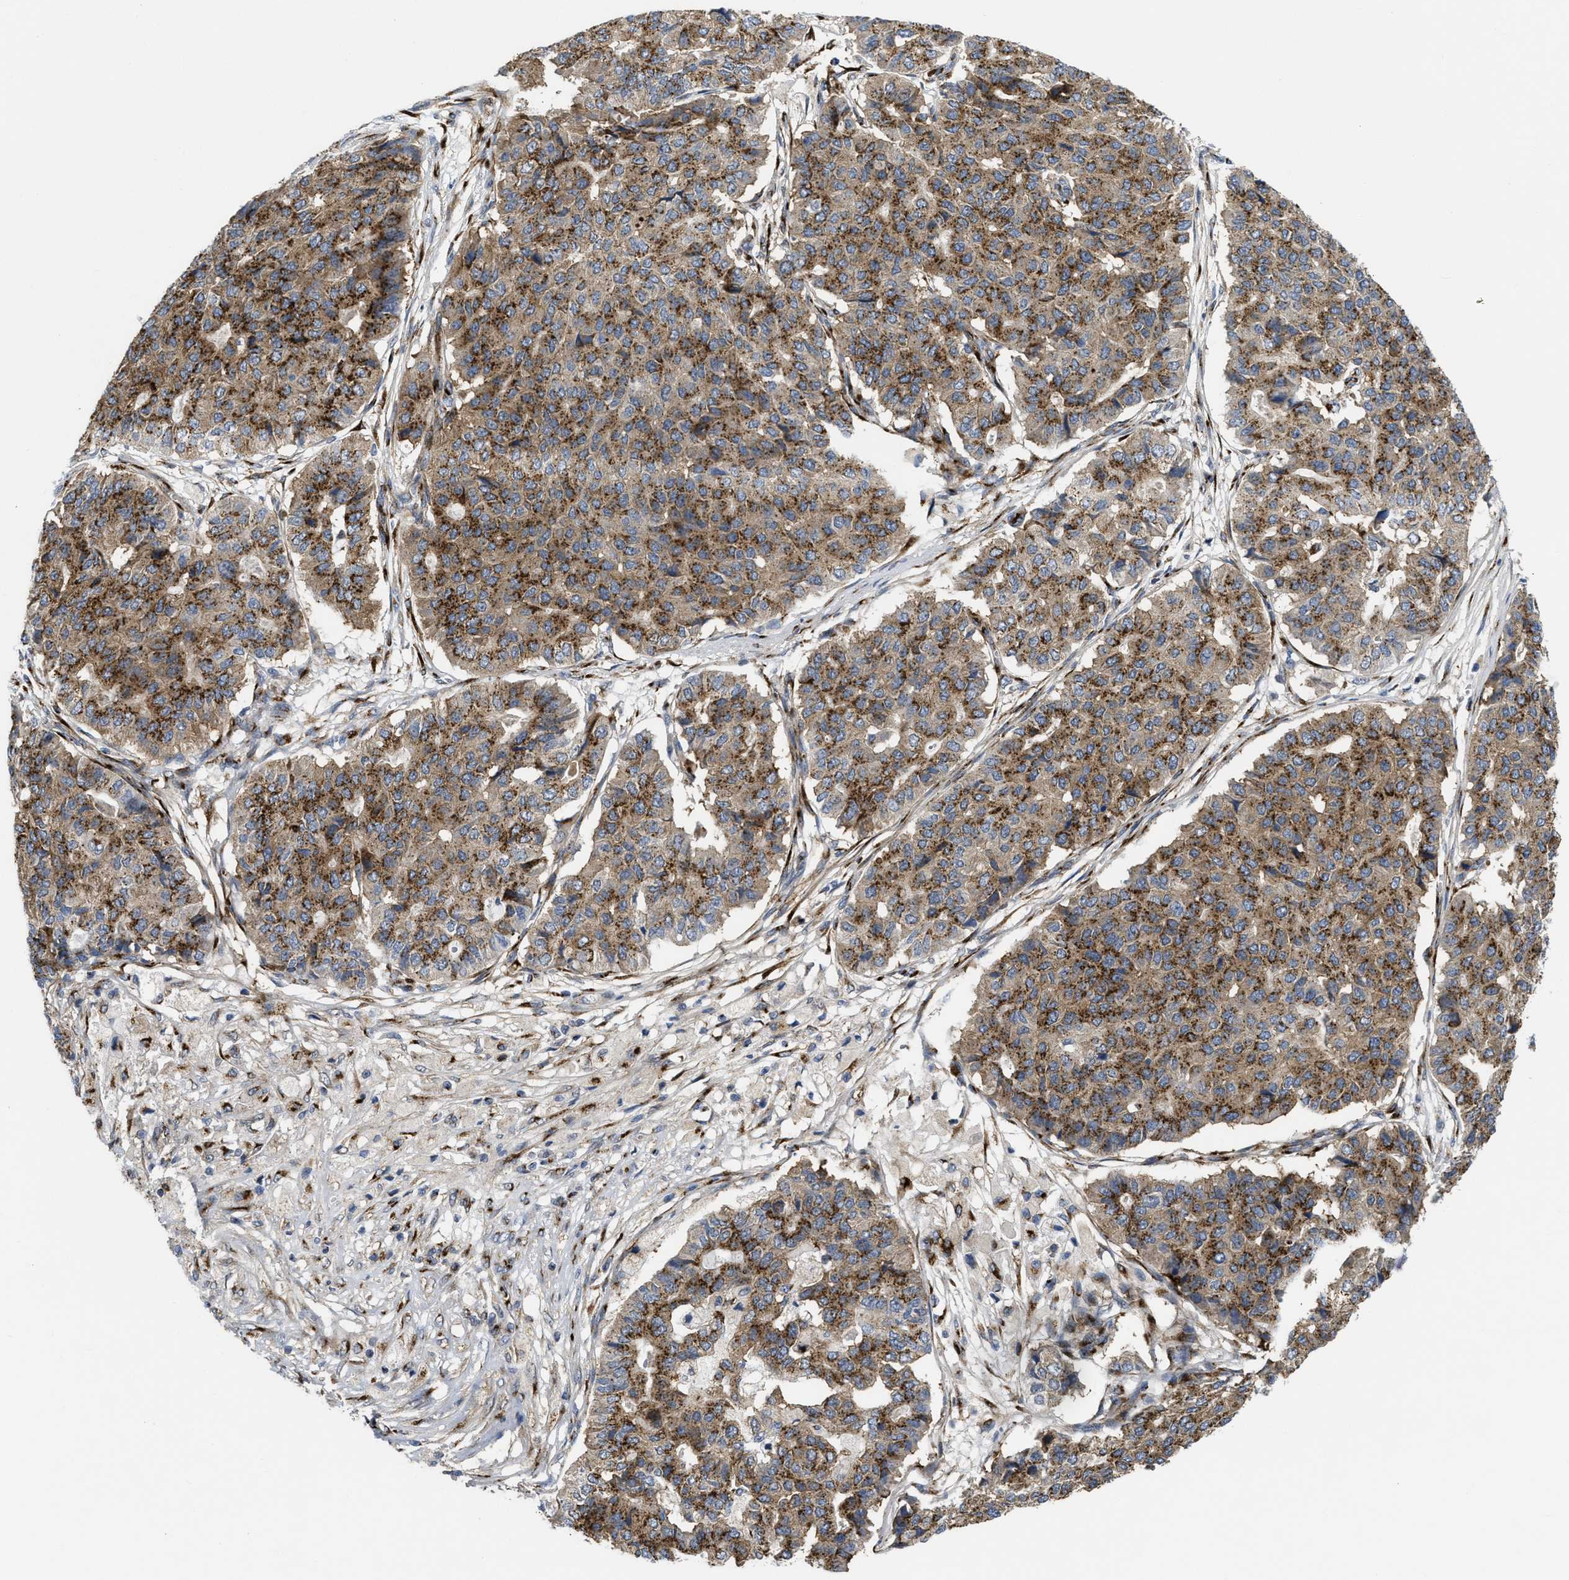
{"staining": {"intensity": "moderate", "quantity": "25%-75%", "location": "cytoplasmic/membranous"}, "tissue": "pancreatic cancer", "cell_type": "Tumor cells", "image_type": "cancer", "snomed": [{"axis": "morphology", "description": "Adenocarcinoma, NOS"}, {"axis": "topography", "description": "Pancreas"}], "caption": "Immunohistochemical staining of human adenocarcinoma (pancreatic) shows moderate cytoplasmic/membranous protein expression in about 25%-75% of tumor cells.", "gene": "ZNF70", "patient": {"sex": "male", "age": 50}}